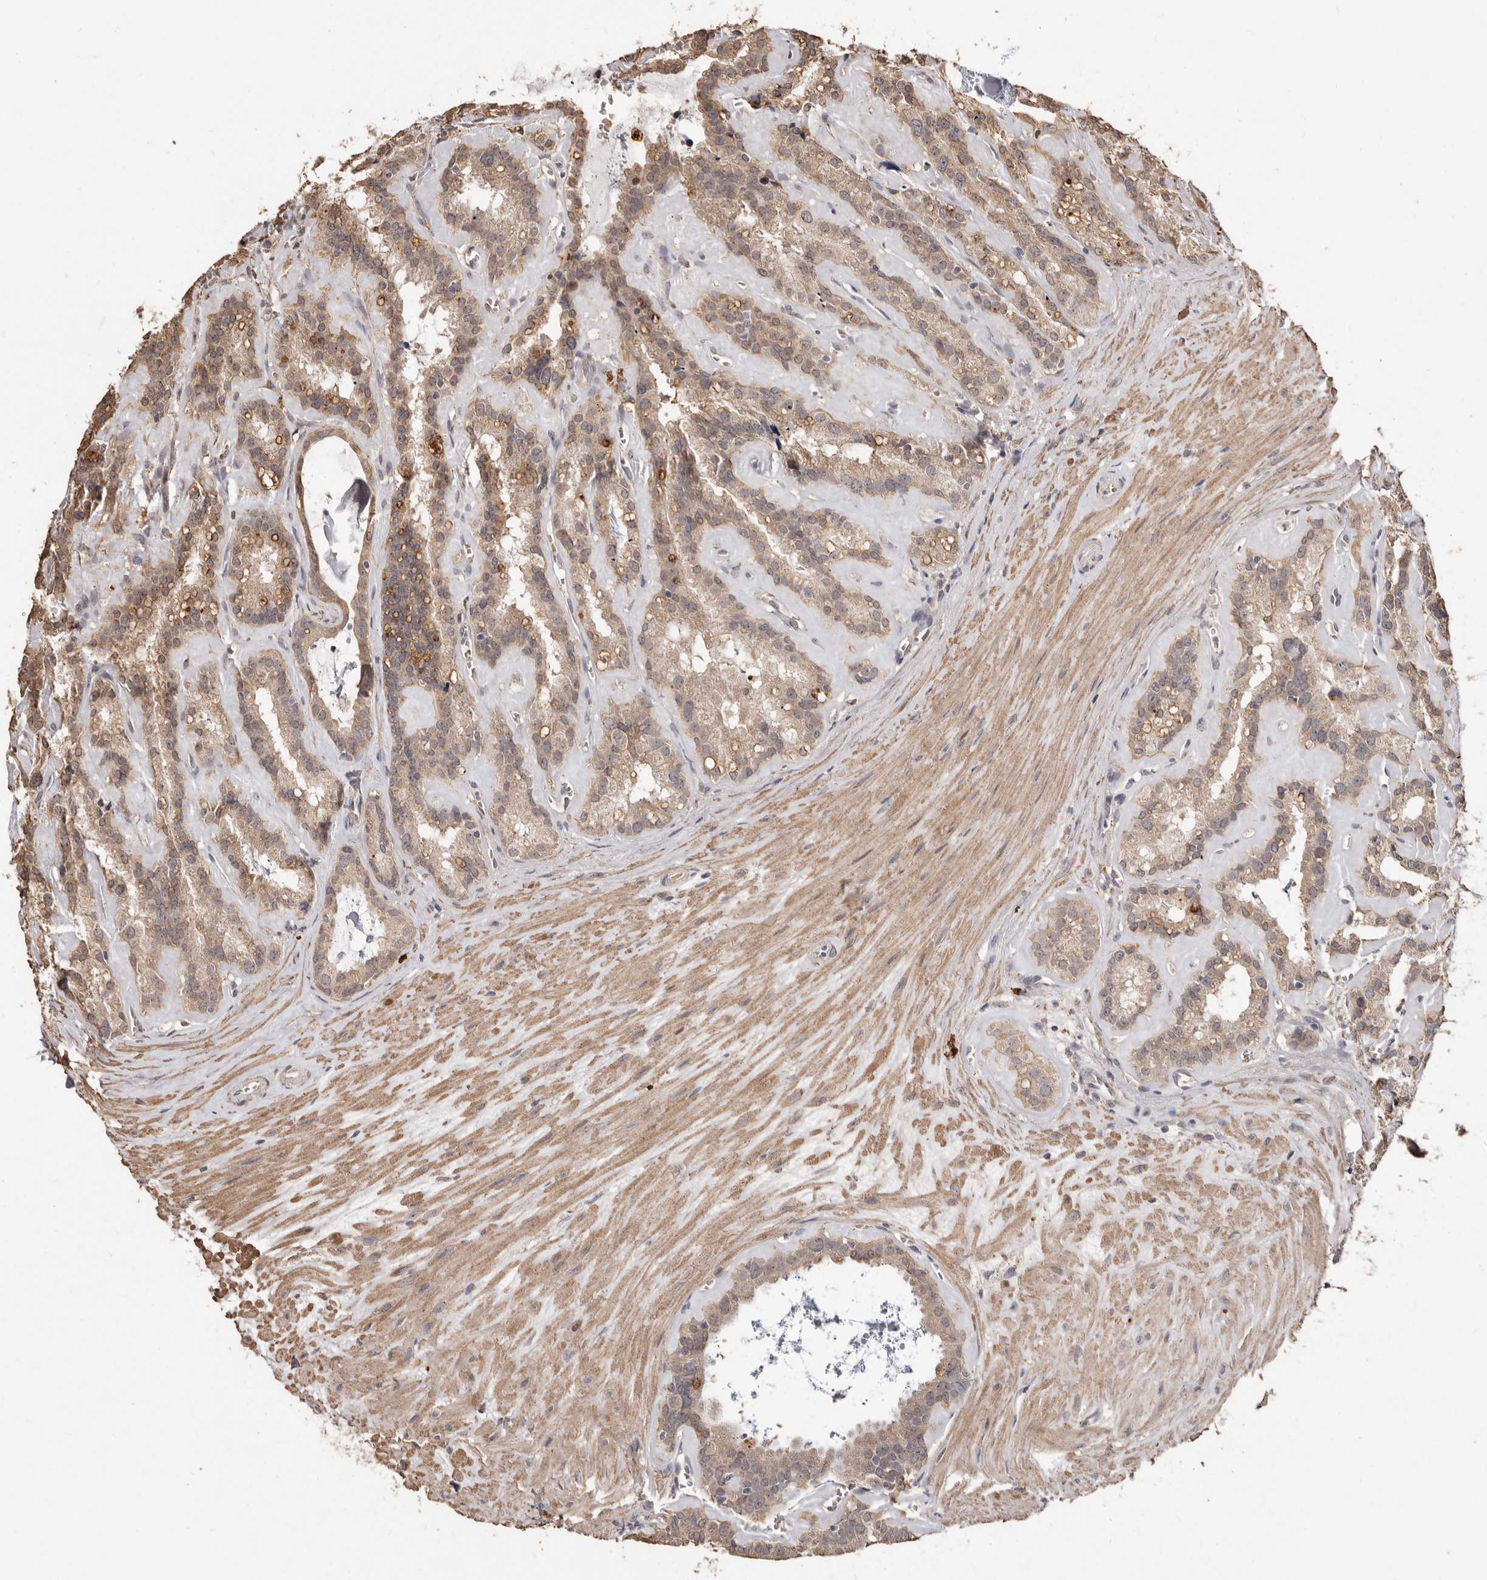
{"staining": {"intensity": "moderate", "quantity": "25%-75%", "location": "cytoplasmic/membranous"}, "tissue": "seminal vesicle", "cell_type": "Glandular cells", "image_type": "normal", "snomed": [{"axis": "morphology", "description": "Normal tissue, NOS"}, {"axis": "topography", "description": "Prostate"}, {"axis": "topography", "description": "Seminal veicle"}], "caption": "Seminal vesicle was stained to show a protein in brown. There is medium levels of moderate cytoplasmic/membranous positivity in approximately 25%-75% of glandular cells. The staining was performed using DAB (3,3'-diaminobenzidine), with brown indicating positive protein expression. Nuclei are stained blue with hematoxylin.", "gene": "GRAMD2A", "patient": {"sex": "male", "age": 59}}